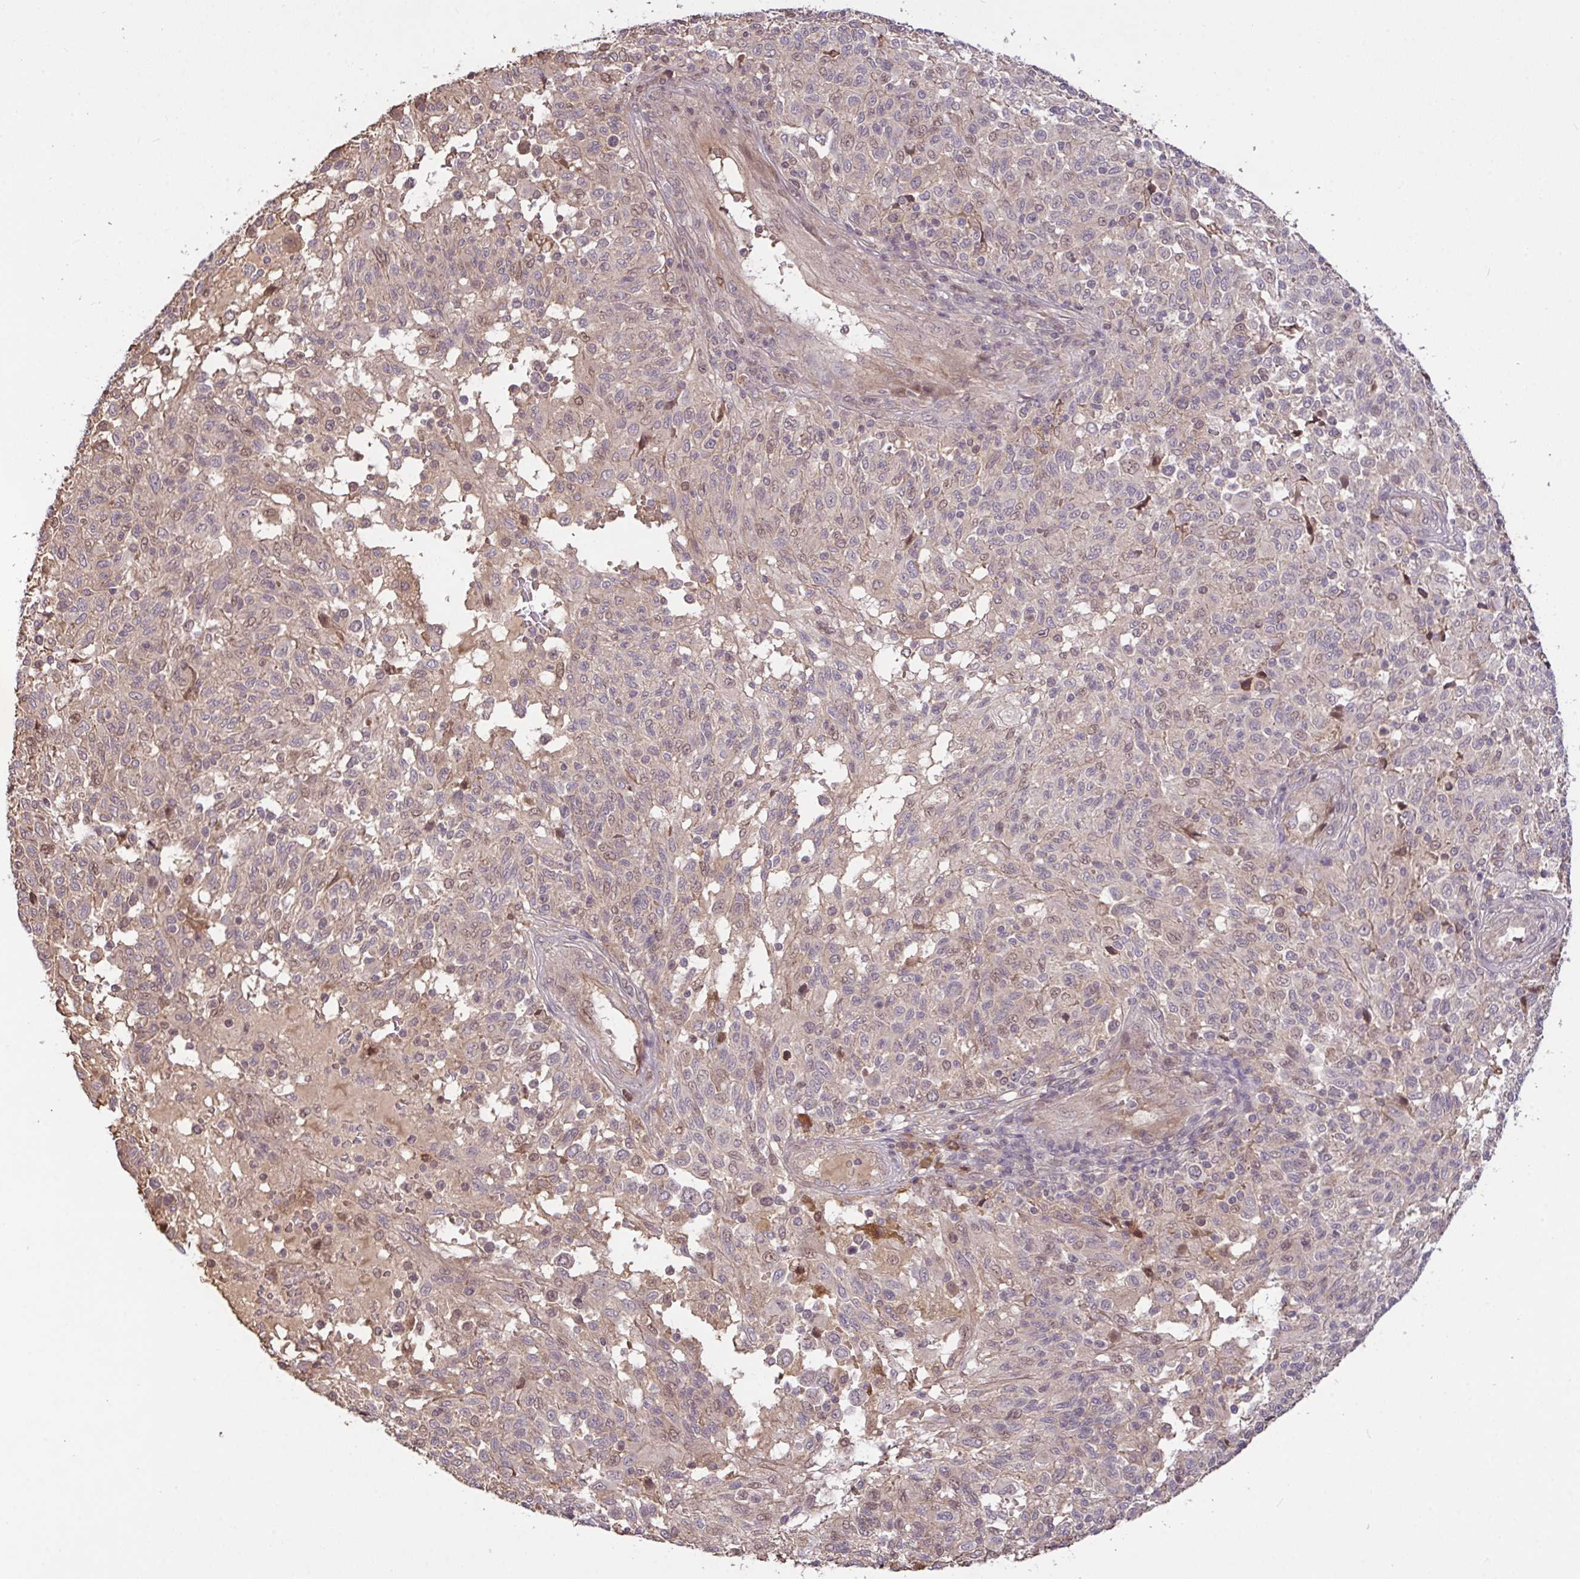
{"staining": {"intensity": "negative", "quantity": "none", "location": "none"}, "tissue": "melanoma", "cell_type": "Tumor cells", "image_type": "cancer", "snomed": [{"axis": "morphology", "description": "Malignant melanoma, NOS"}, {"axis": "topography", "description": "Skin"}], "caption": "A histopathology image of melanoma stained for a protein exhibits no brown staining in tumor cells.", "gene": "FCER1A", "patient": {"sex": "male", "age": 66}}